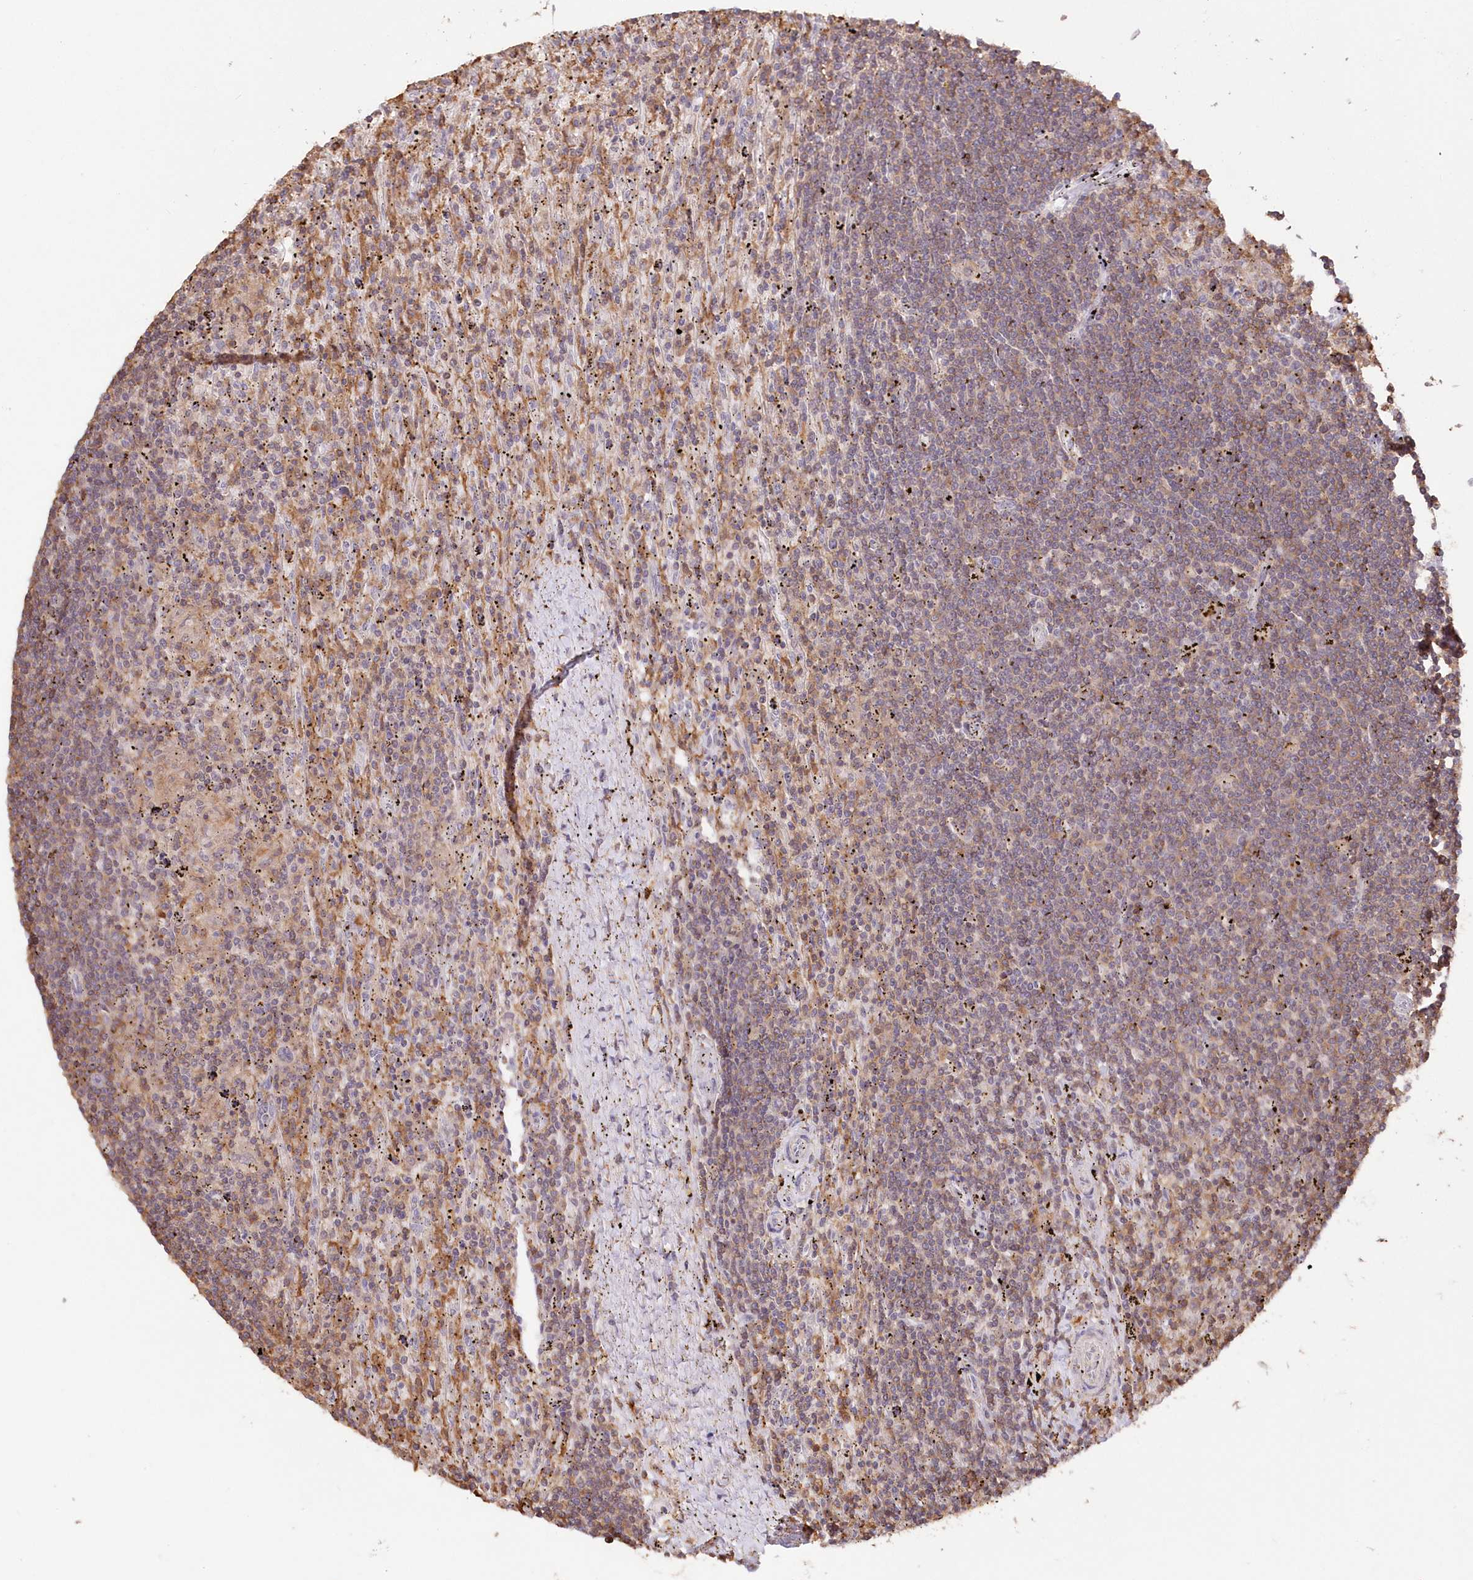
{"staining": {"intensity": "weak", "quantity": "25%-75%", "location": "cytoplasmic/membranous"}, "tissue": "lymphoma", "cell_type": "Tumor cells", "image_type": "cancer", "snomed": [{"axis": "morphology", "description": "Malignant lymphoma, non-Hodgkin's type, Low grade"}, {"axis": "topography", "description": "Spleen"}], "caption": "Weak cytoplasmic/membranous expression is identified in about 25%-75% of tumor cells in lymphoma.", "gene": "SNED1", "patient": {"sex": "male", "age": 76}}